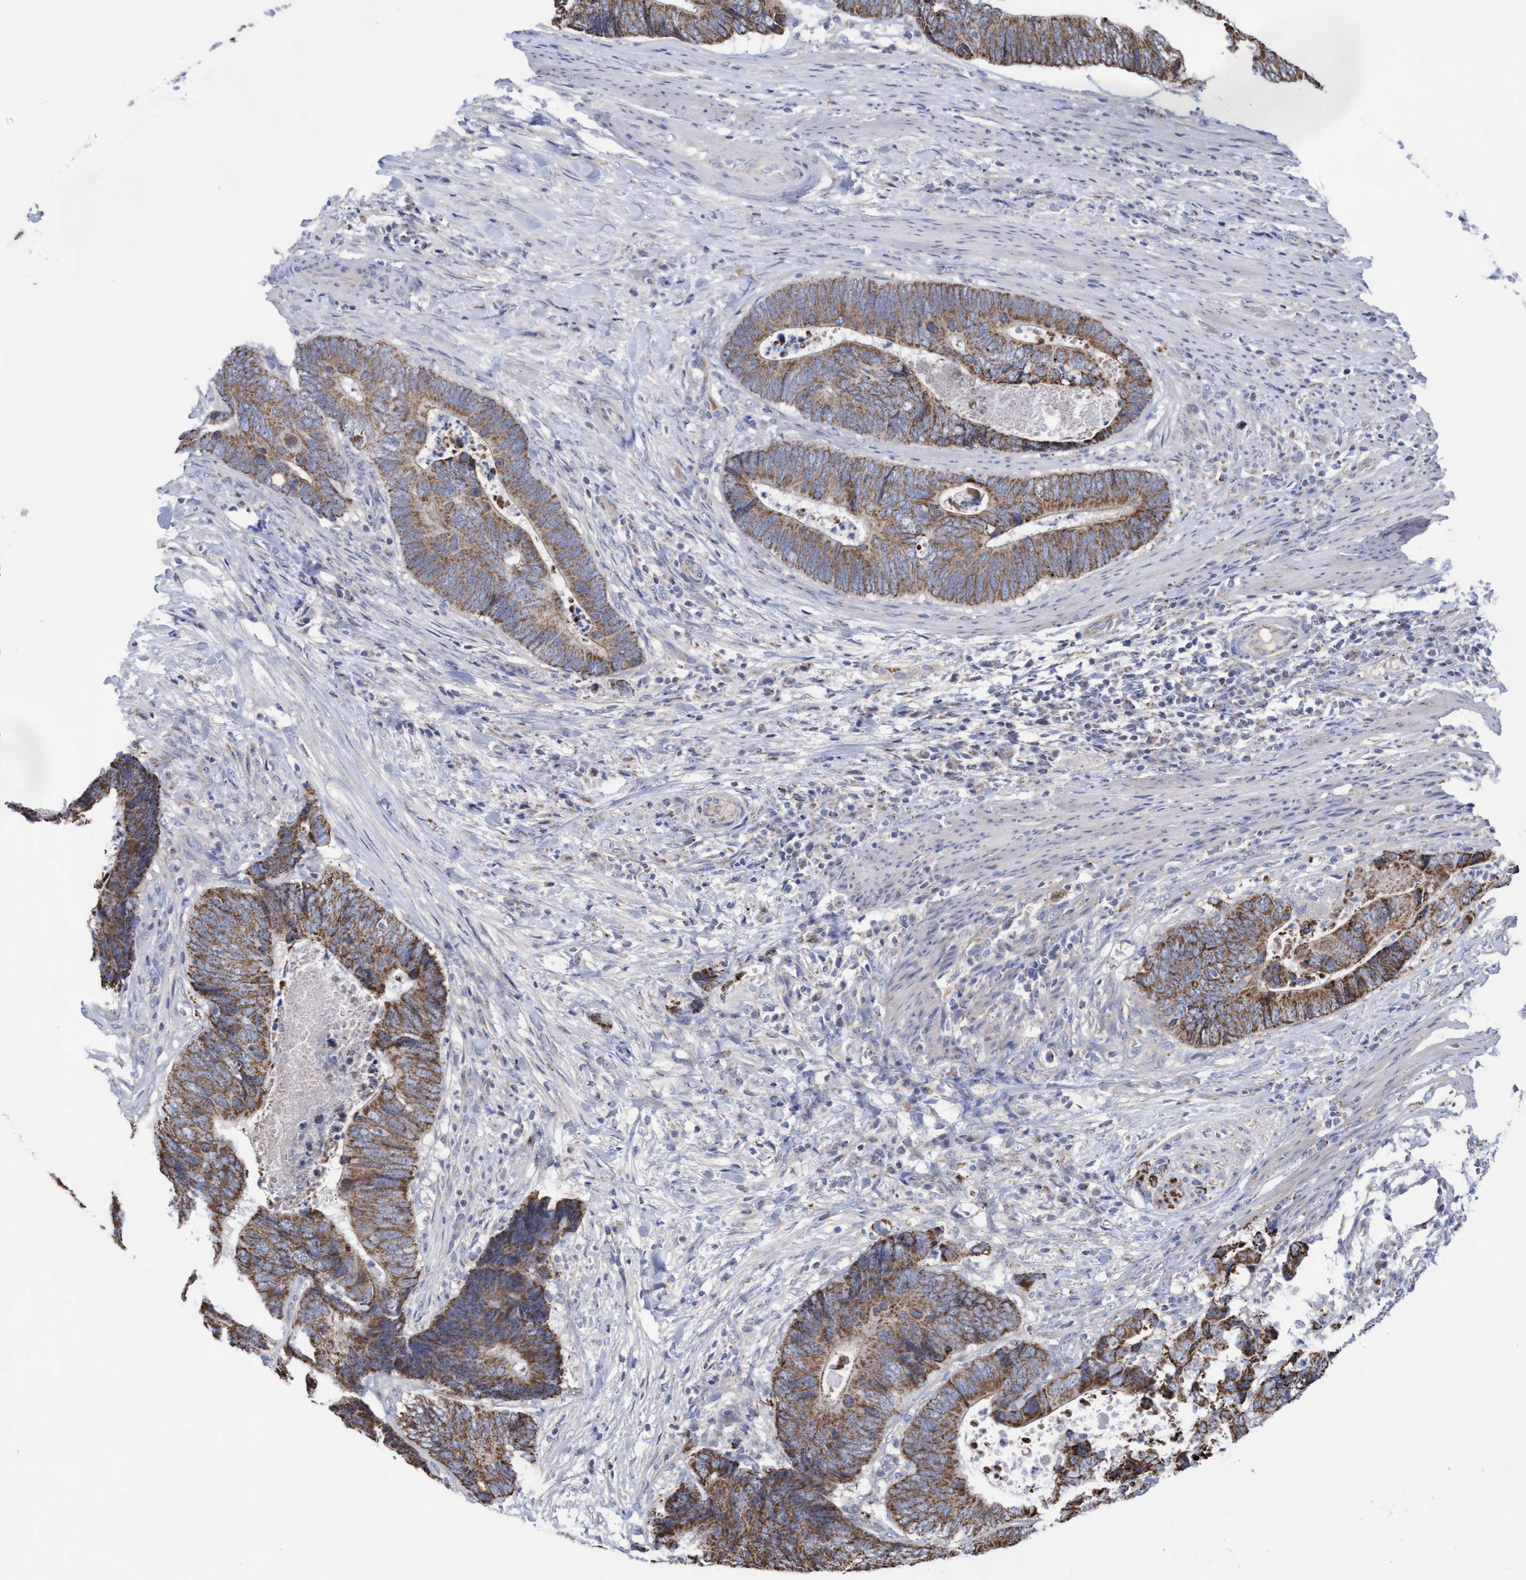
{"staining": {"intensity": "moderate", "quantity": ">75%", "location": "cytoplasmic/membranous"}, "tissue": "colorectal cancer", "cell_type": "Tumor cells", "image_type": "cancer", "snomed": [{"axis": "morphology", "description": "Adenocarcinoma, NOS"}, {"axis": "topography", "description": "Colon"}], "caption": "Colorectal cancer stained with IHC displays moderate cytoplasmic/membranous expression in approximately >75% of tumor cells.", "gene": "COBL", "patient": {"sex": "male", "age": 56}}